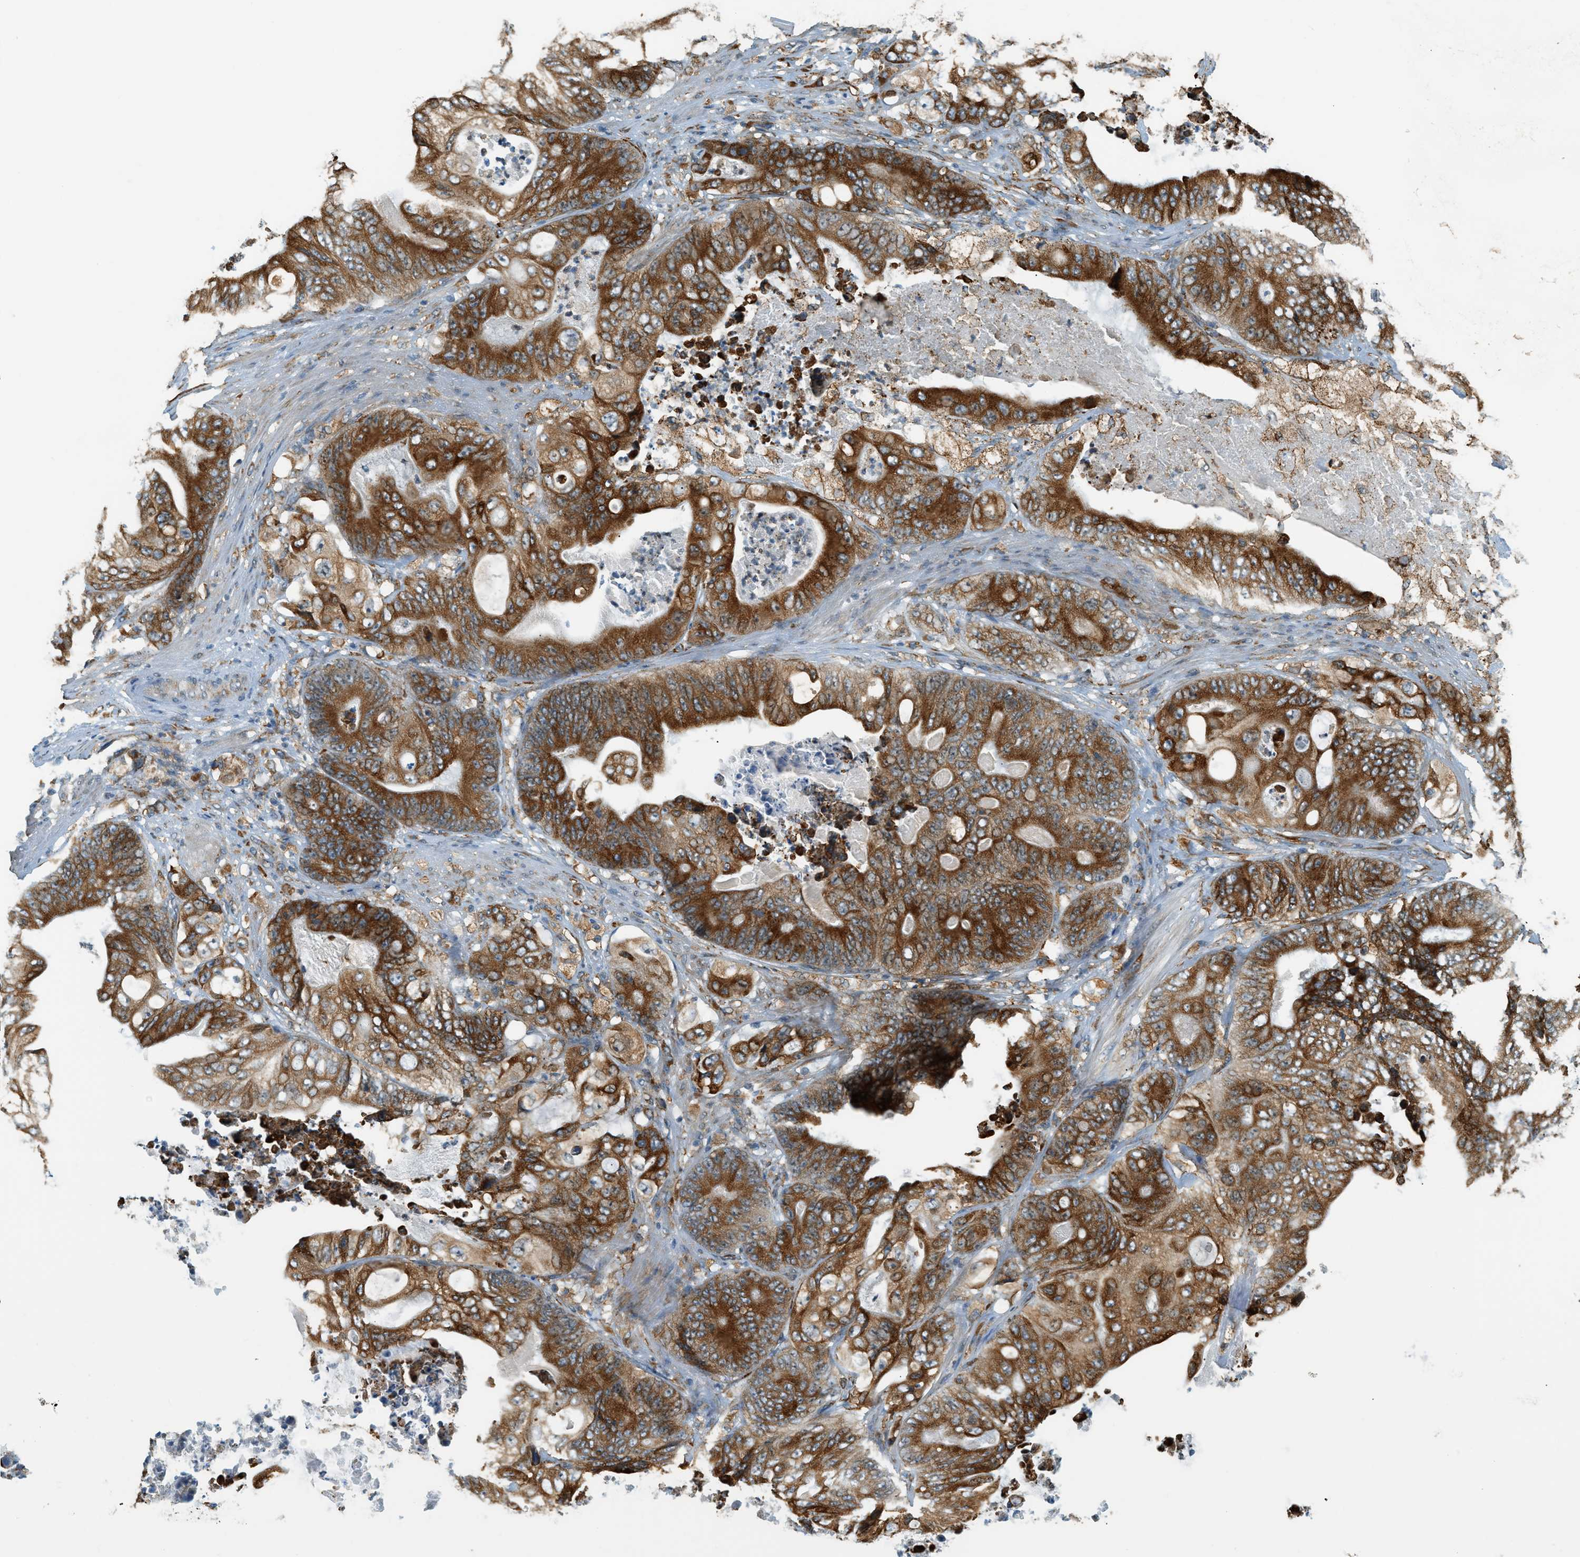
{"staining": {"intensity": "strong", "quantity": ">75%", "location": "cytoplasmic/membranous"}, "tissue": "stomach cancer", "cell_type": "Tumor cells", "image_type": "cancer", "snomed": [{"axis": "morphology", "description": "Adenocarcinoma, NOS"}, {"axis": "topography", "description": "Stomach"}], "caption": "This is an image of immunohistochemistry staining of stomach cancer (adenocarcinoma), which shows strong staining in the cytoplasmic/membranous of tumor cells.", "gene": "SEMA4D", "patient": {"sex": "female", "age": 73}}